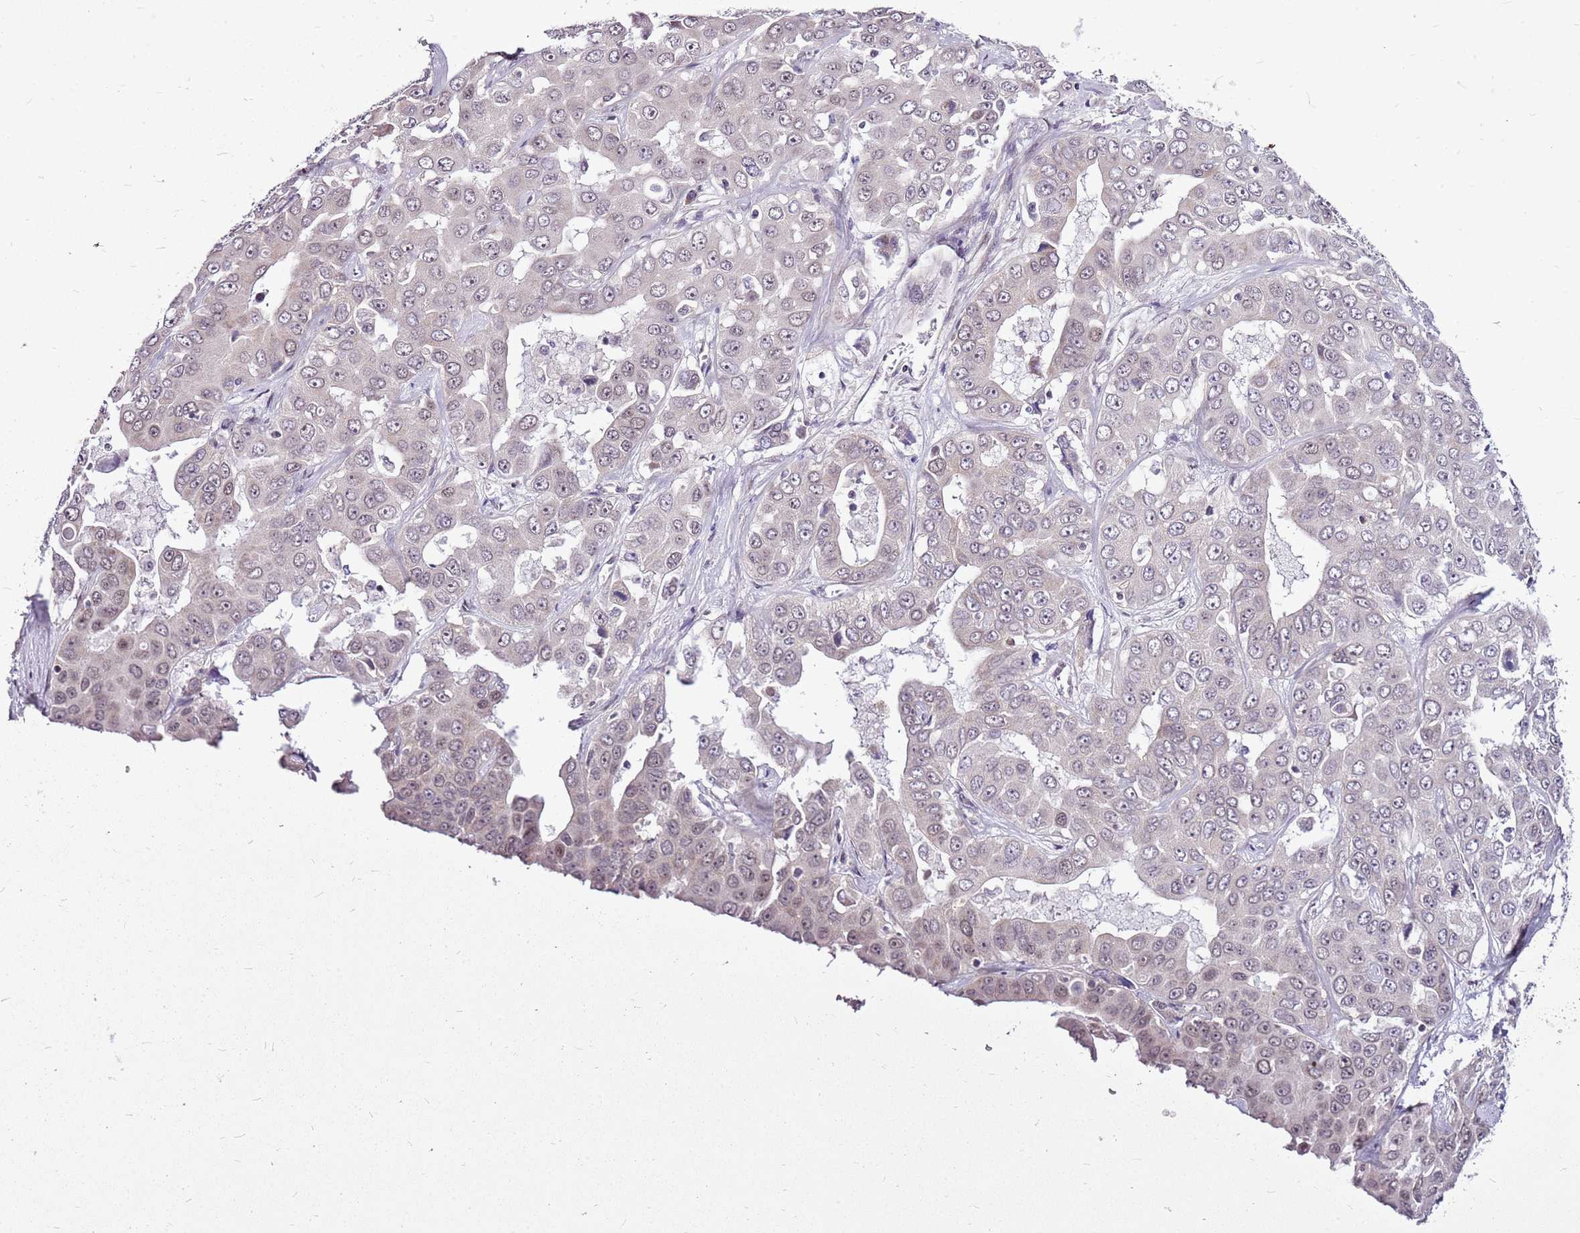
{"staining": {"intensity": "weak", "quantity": "<25%", "location": "nuclear"}, "tissue": "liver cancer", "cell_type": "Tumor cells", "image_type": "cancer", "snomed": [{"axis": "morphology", "description": "Cholangiocarcinoma"}, {"axis": "topography", "description": "Liver"}], "caption": "Histopathology image shows no significant protein staining in tumor cells of liver cancer.", "gene": "CCDC166", "patient": {"sex": "female", "age": 52}}